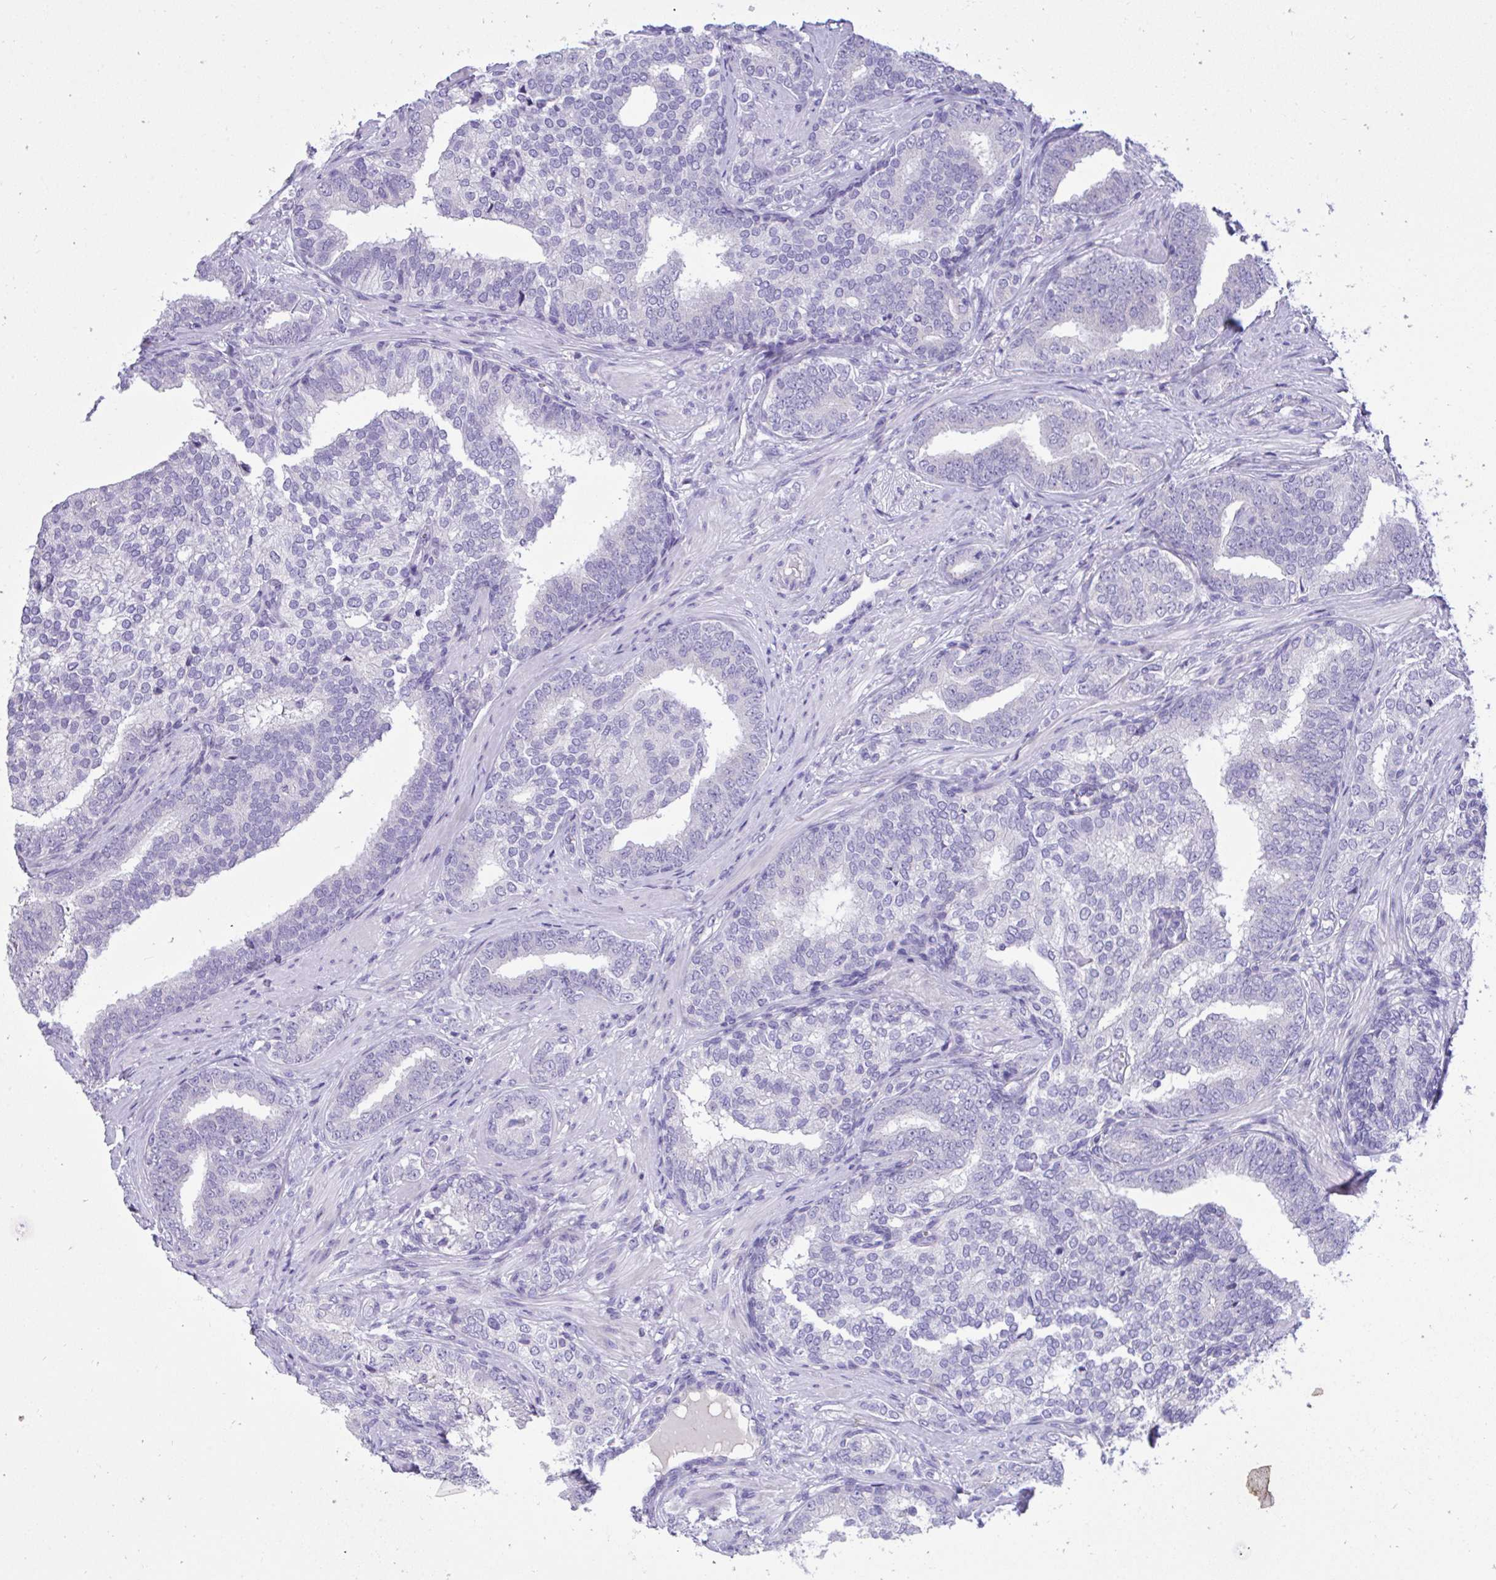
{"staining": {"intensity": "negative", "quantity": "none", "location": "none"}, "tissue": "prostate cancer", "cell_type": "Tumor cells", "image_type": "cancer", "snomed": [{"axis": "morphology", "description": "Adenocarcinoma, High grade"}, {"axis": "topography", "description": "Prostate"}], "caption": "There is no significant positivity in tumor cells of prostate high-grade adenocarcinoma.", "gene": "TMCO5A", "patient": {"sex": "male", "age": 72}}